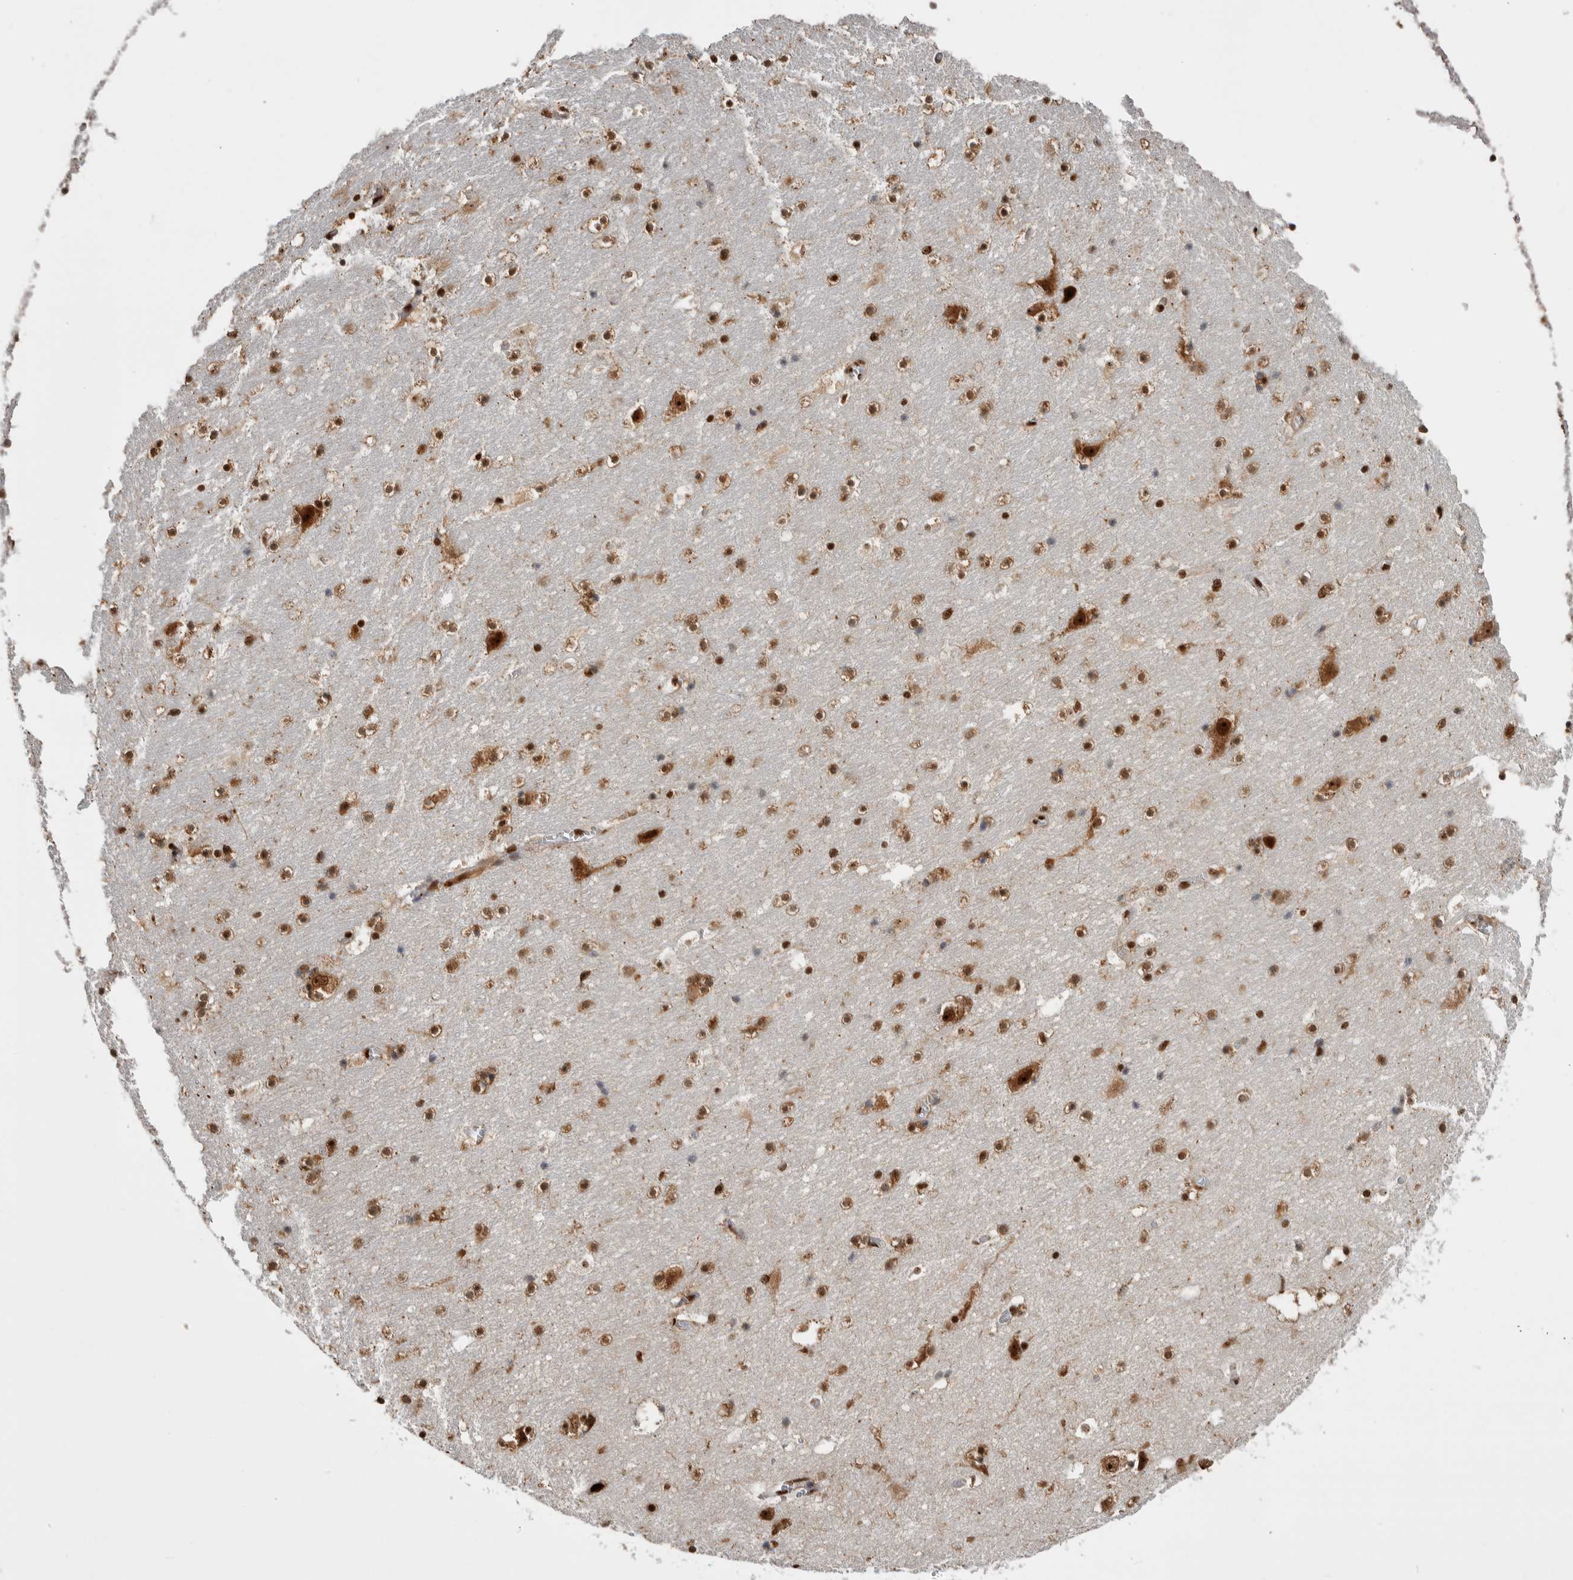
{"staining": {"intensity": "strong", "quantity": "25%-75%", "location": "cytoplasmic/membranous,nuclear"}, "tissue": "hippocampus", "cell_type": "Glial cells", "image_type": "normal", "snomed": [{"axis": "morphology", "description": "Normal tissue, NOS"}, {"axis": "topography", "description": "Hippocampus"}], "caption": "DAB (3,3'-diaminobenzidine) immunohistochemical staining of unremarkable human hippocampus shows strong cytoplasmic/membranous,nuclear protein expression in approximately 25%-75% of glial cells.", "gene": "NCL", "patient": {"sex": "male", "age": 45}}